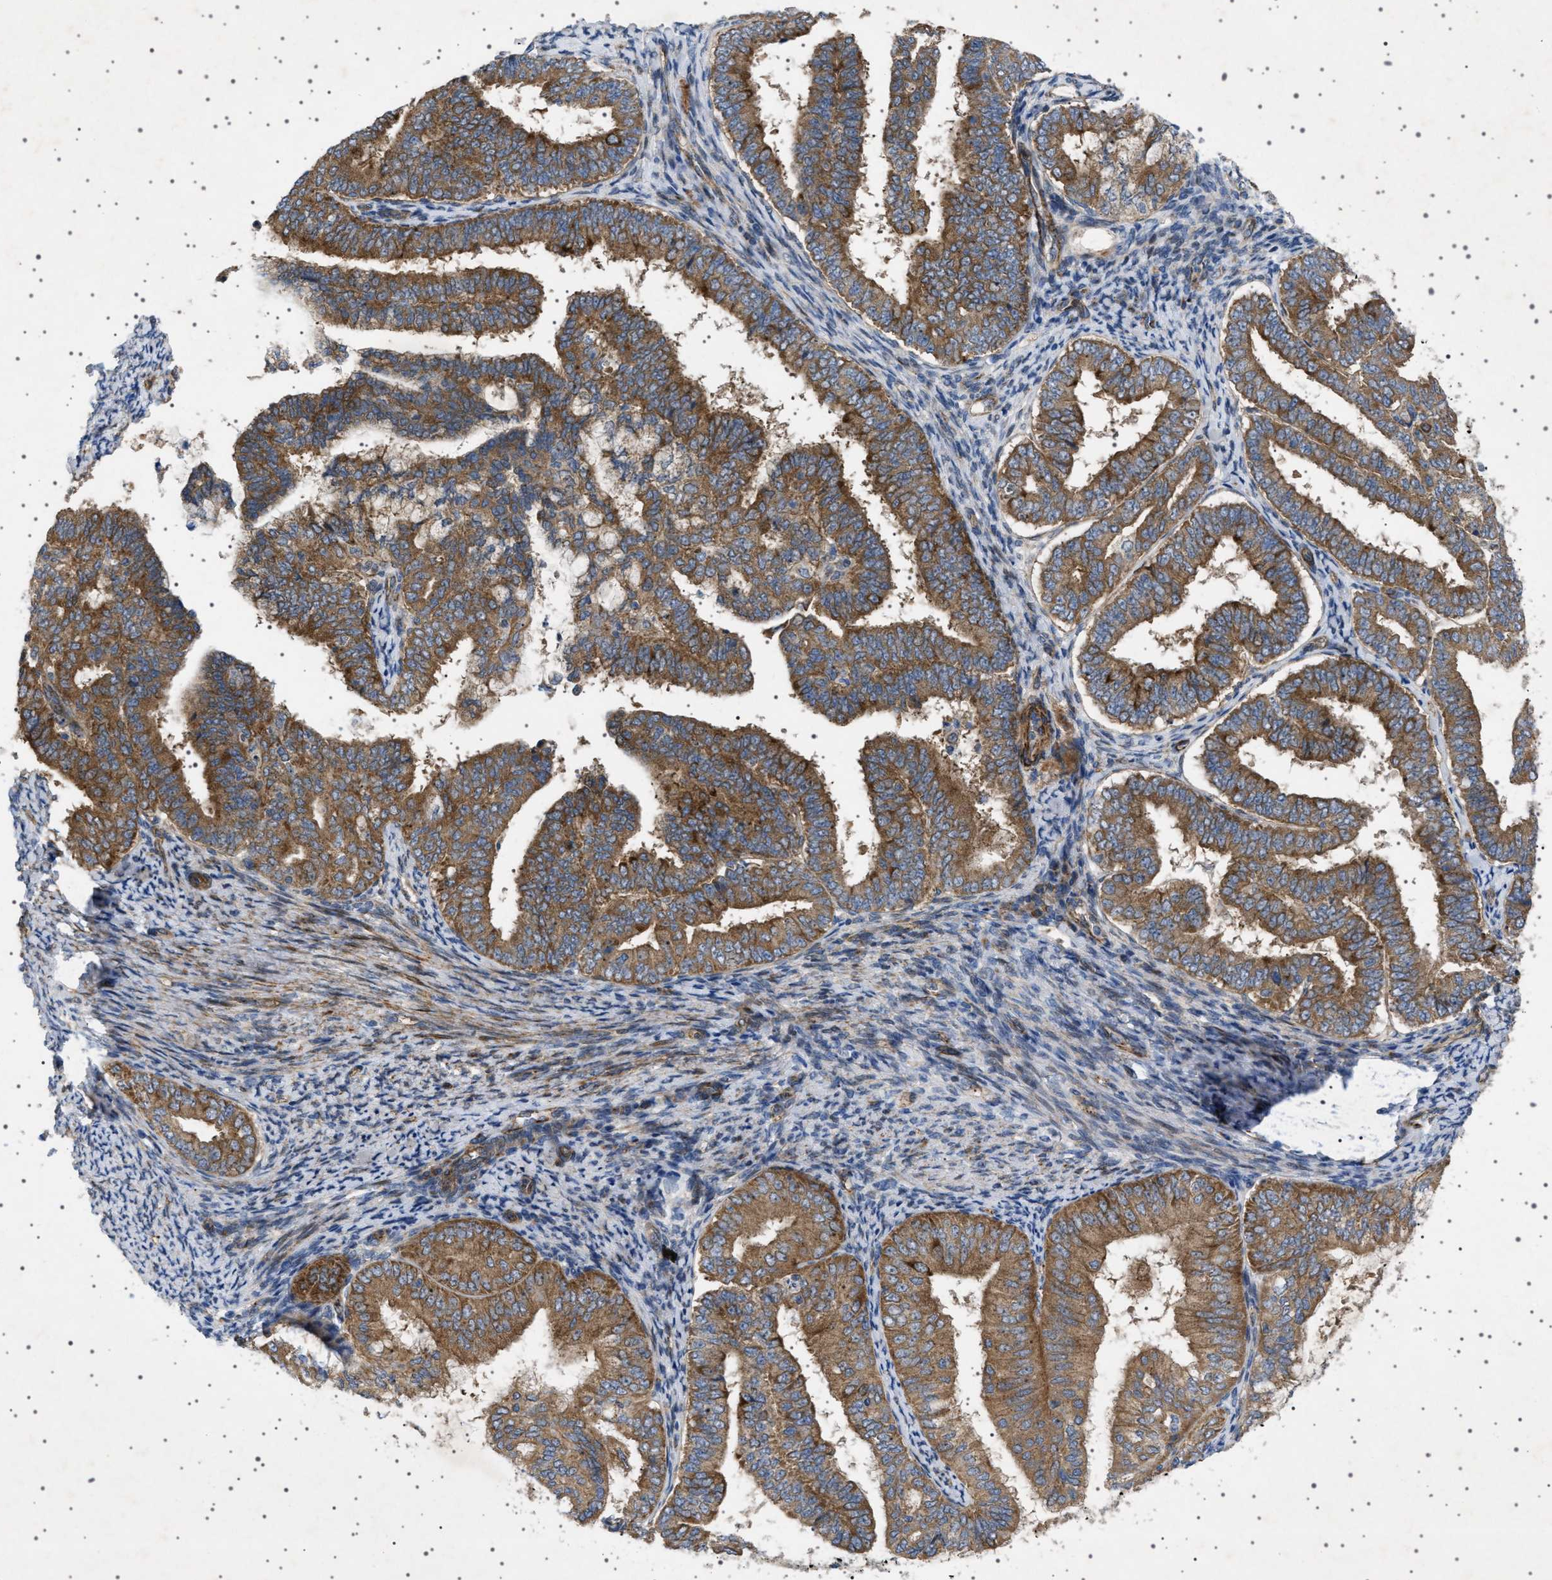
{"staining": {"intensity": "strong", "quantity": ">75%", "location": "cytoplasmic/membranous"}, "tissue": "endometrial cancer", "cell_type": "Tumor cells", "image_type": "cancer", "snomed": [{"axis": "morphology", "description": "Adenocarcinoma, NOS"}, {"axis": "topography", "description": "Endometrium"}], "caption": "About >75% of tumor cells in endometrial cancer (adenocarcinoma) exhibit strong cytoplasmic/membranous protein expression as visualized by brown immunohistochemical staining.", "gene": "CCDC186", "patient": {"sex": "female", "age": 63}}